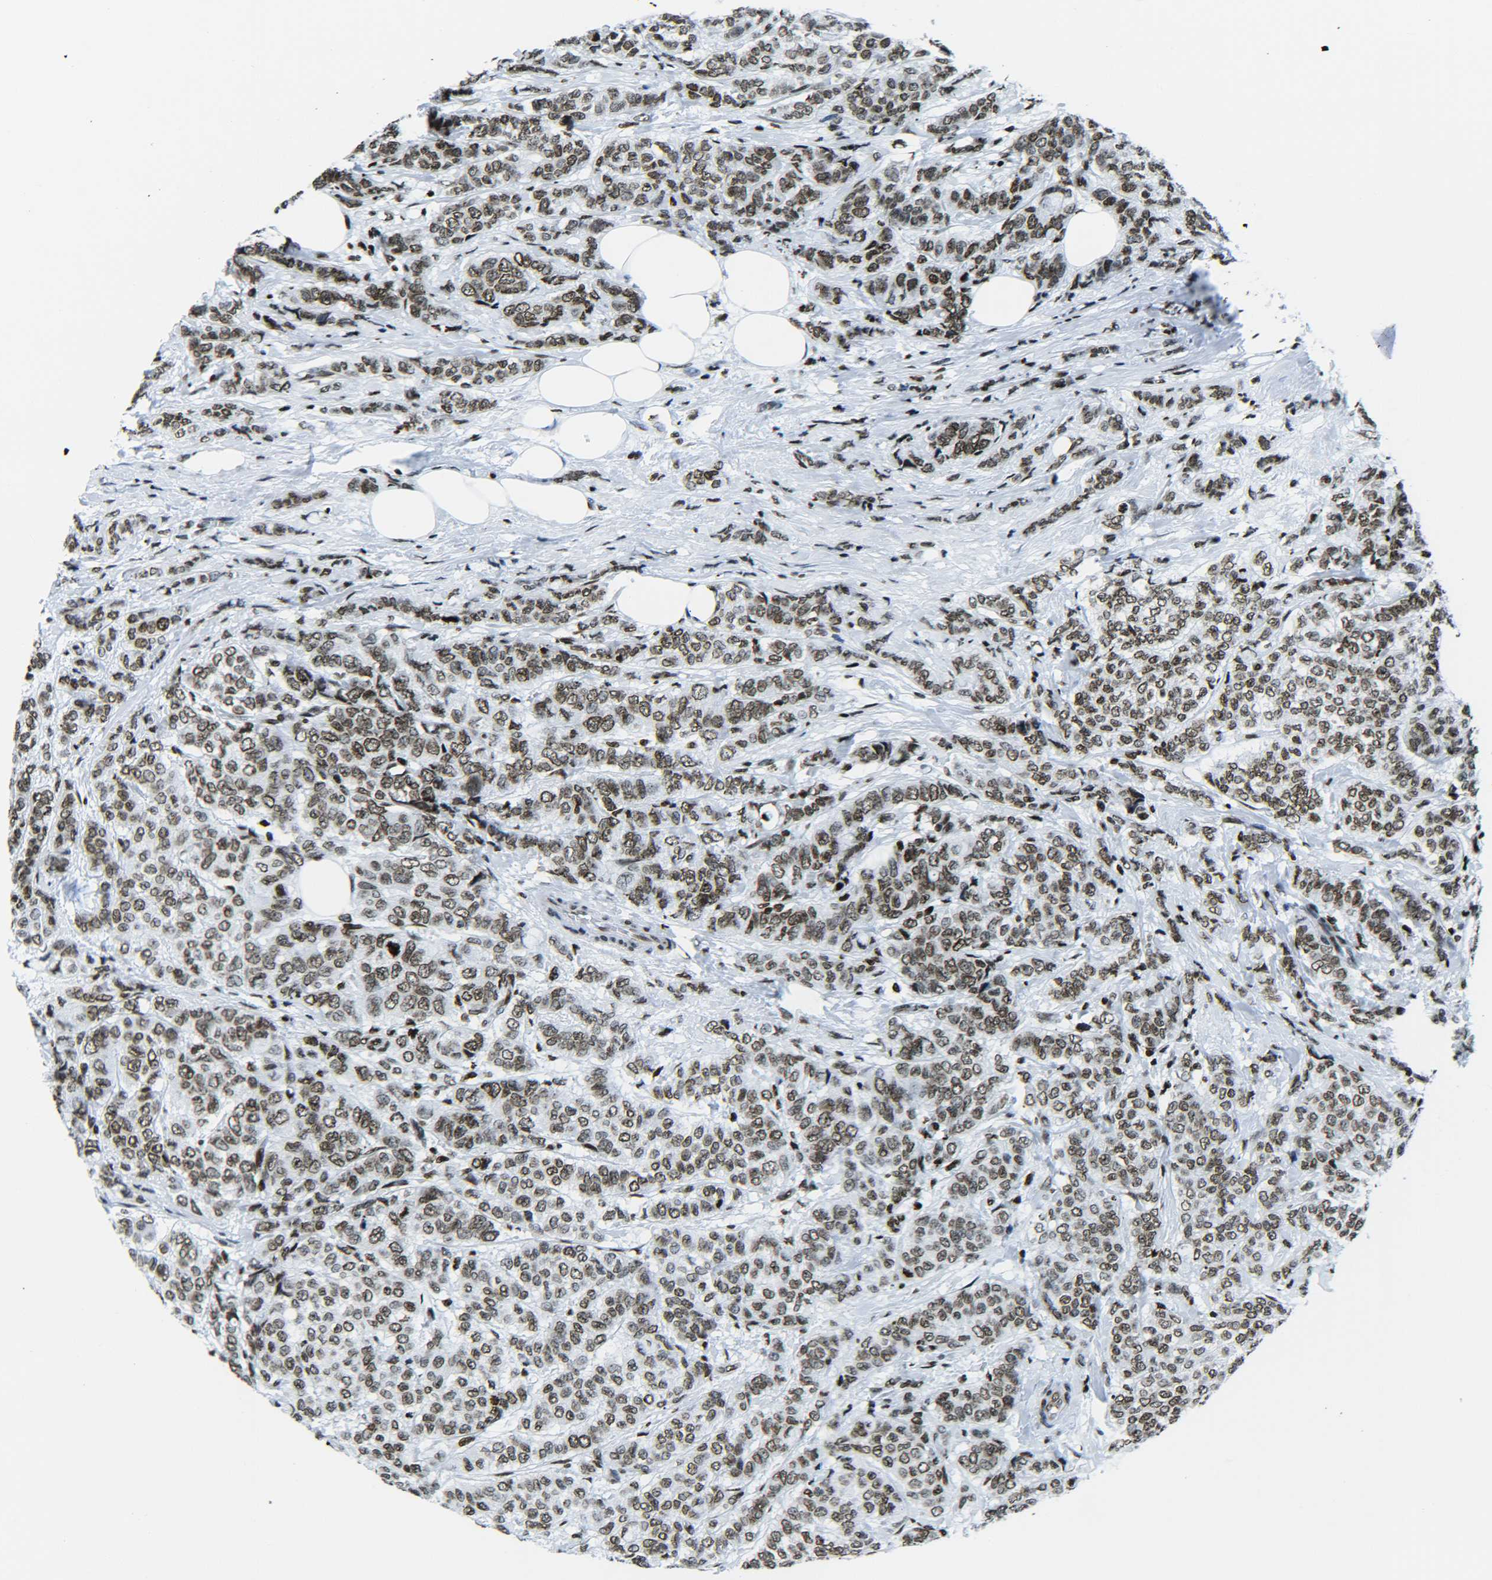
{"staining": {"intensity": "moderate", "quantity": ">75%", "location": "nuclear"}, "tissue": "breast cancer", "cell_type": "Tumor cells", "image_type": "cancer", "snomed": [{"axis": "morphology", "description": "Lobular carcinoma"}, {"axis": "topography", "description": "Breast"}], "caption": "Tumor cells display medium levels of moderate nuclear staining in approximately >75% of cells in breast lobular carcinoma.", "gene": "H2AX", "patient": {"sex": "female", "age": 60}}